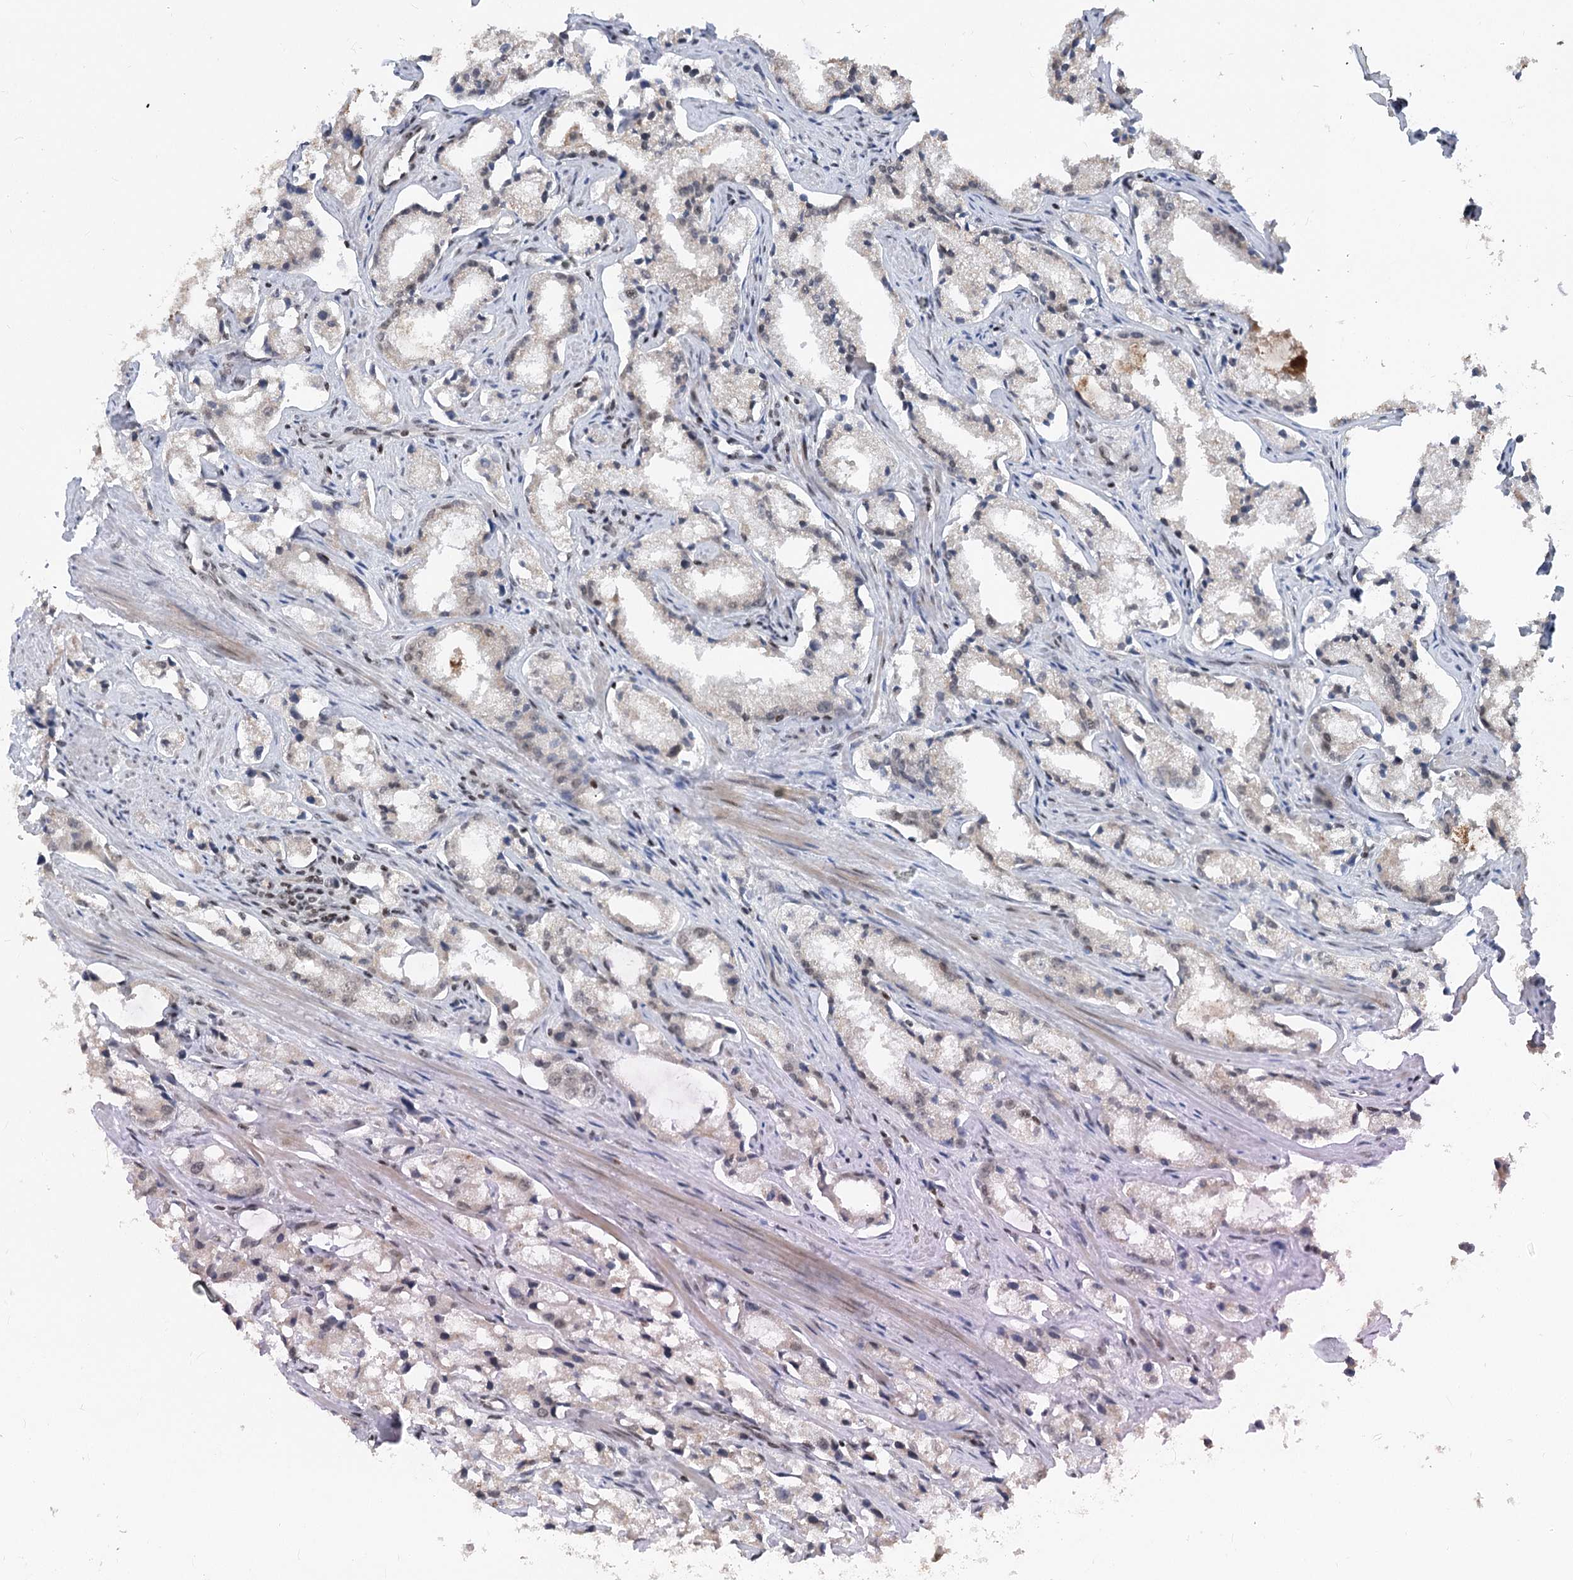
{"staining": {"intensity": "weak", "quantity": "25%-75%", "location": "nuclear"}, "tissue": "prostate cancer", "cell_type": "Tumor cells", "image_type": "cancer", "snomed": [{"axis": "morphology", "description": "Adenocarcinoma, High grade"}, {"axis": "topography", "description": "Prostate"}], "caption": "DAB (3,3'-diaminobenzidine) immunohistochemical staining of prostate adenocarcinoma (high-grade) shows weak nuclear protein expression in about 25%-75% of tumor cells.", "gene": "CGGBP1", "patient": {"sex": "male", "age": 66}}